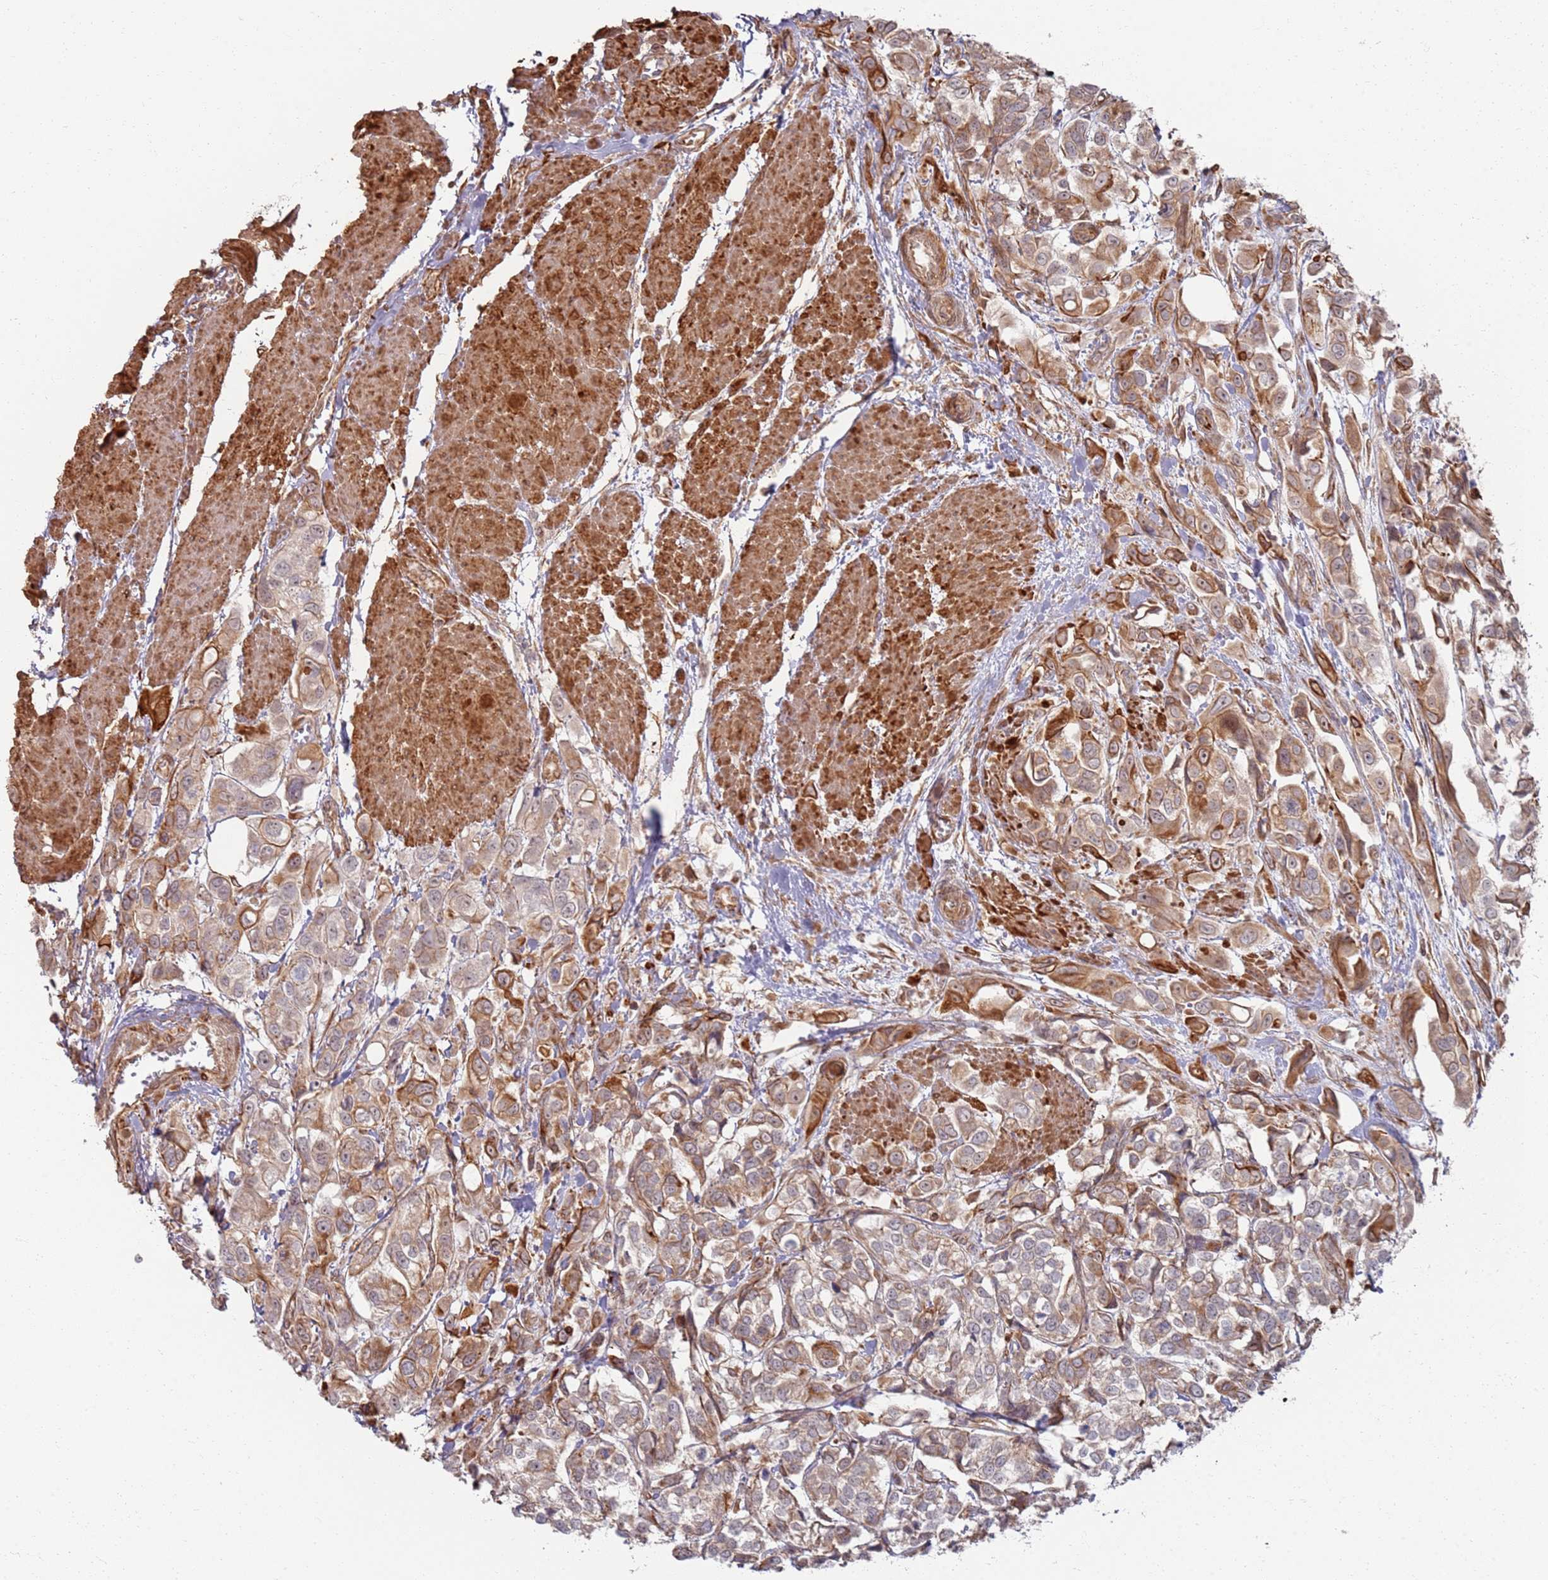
{"staining": {"intensity": "moderate", "quantity": ">75%", "location": "cytoplasmic/membranous"}, "tissue": "urothelial cancer", "cell_type": "Tumor cells", "image_type": "cancer", "snomed": [{"axis": "morphology", "description": "Urothelial carcinoma, High grade"}, {"axis": "topography", "description": "Urinary bladder"}], "caption": "Immunohistochemical staining of human high-grade urothelial carcinoma shows medium levels of moderate cytoplasmic/membranous protein staining in about >75% of tumor cells. The protein is stained brown, and the nuclei are stained in blue (DAB (3,3'-diaminobenzidine) IHC with brightfield microscopy, high magnification).", "gene": "PHF21A", "patient": {"sex": "male", "age": 67}}